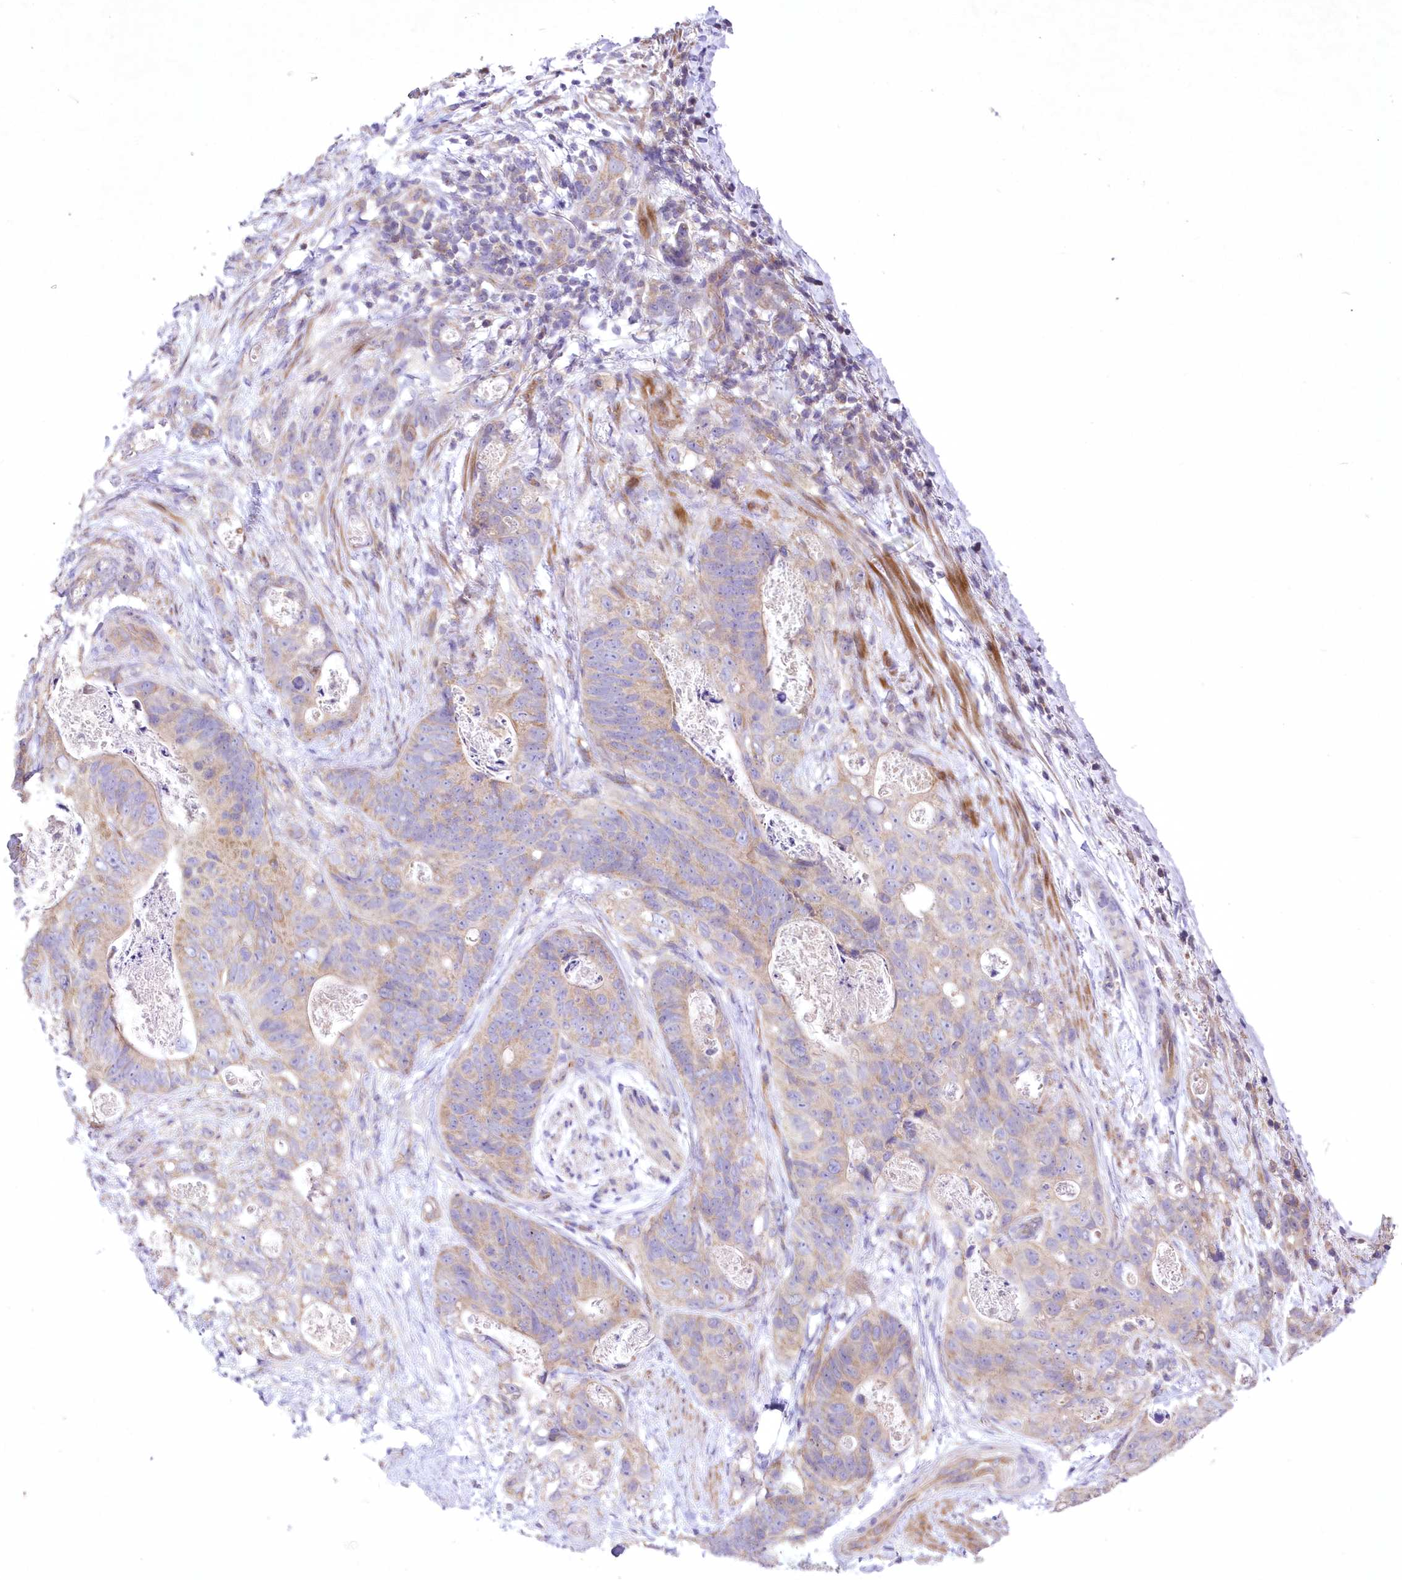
{"staining": {"intensity": "weak", "quantity": "25%-75%", "location": "cytoplasmic/membranous"}, "tissue": "stomach cancer", "cell_type": "Tumor cells", "image_type": "cancer", "snomed": [{"axis": "morphology", "description": "Normal tissue, NOS"}, {"axis": "morphology", "description": "Adenocarcinoma, NOS"}, {"axis": "topography", "description": "Stomach"}], "caption": "This histopathology image displays stomach cancer stained with IHC to label a protein in brown. The cytoplasmic/membranous of tumor cells show weak positivity for the protein. Nuclei are counter-stained blue.", "gene": "ITSN2", "patient": {"sex": "female", "age": 89}}